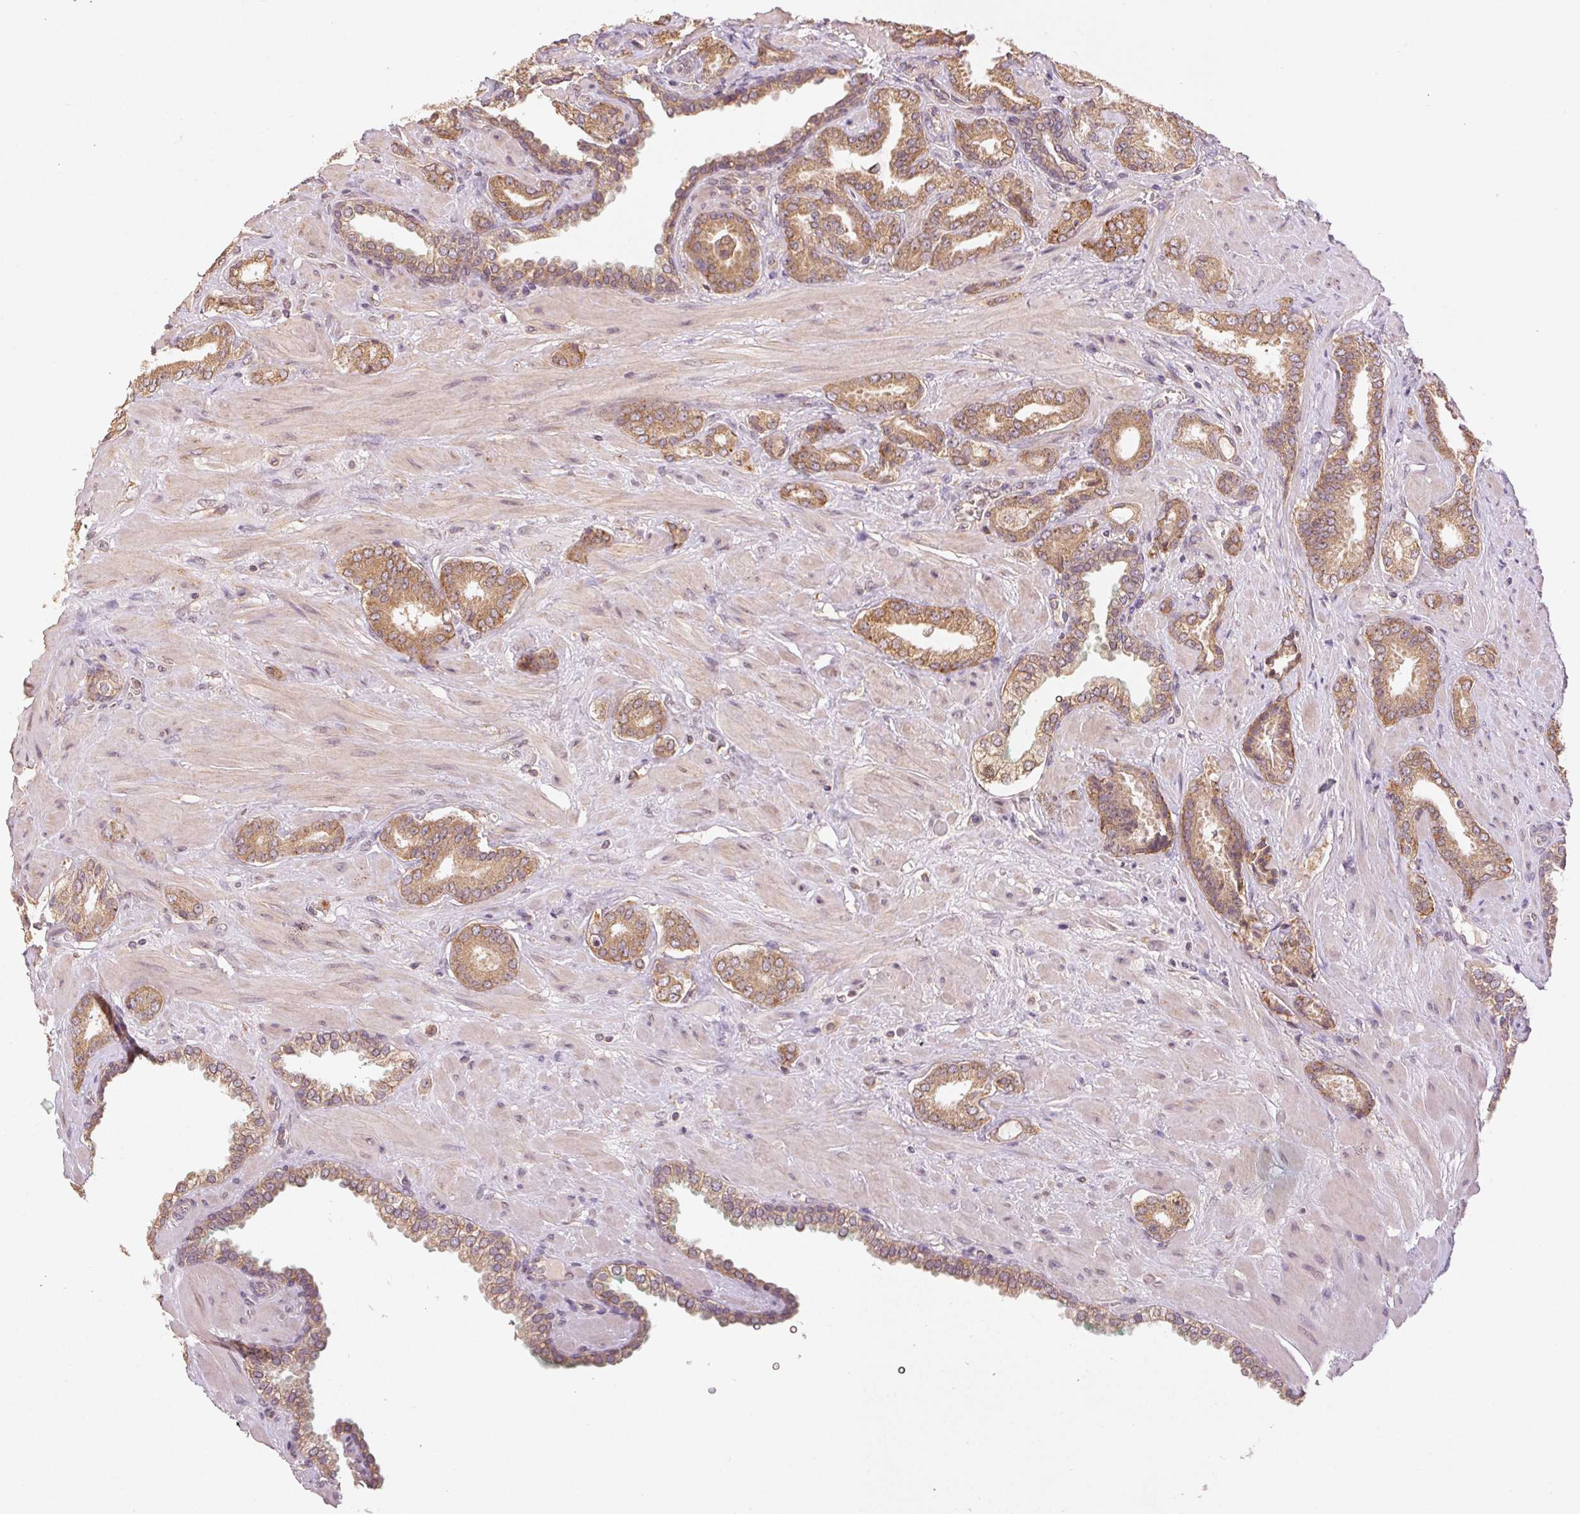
{"staining": {"intensity": "weak", "quantity": ">75%", "location": "cytoplasmic/membranous"}, "tissue": "prostate cancer", "cell_type": "Tumor cells", "image_type": "cancer", "snomed": [{"axis": "morphology", "description": "Adenocarcinoma, High grade"}, {"axis": "topography", "description": "Prostate"}], "caption": "This histopathology image reveals IHC staining of high-grade adenocarcinoma (prostate), with low weak cytoplasmic/membranous staining in approximately >75% of tumor cells.", "gene": "SEZ6L2", "patient": {"sex": "male", "age": 56}}